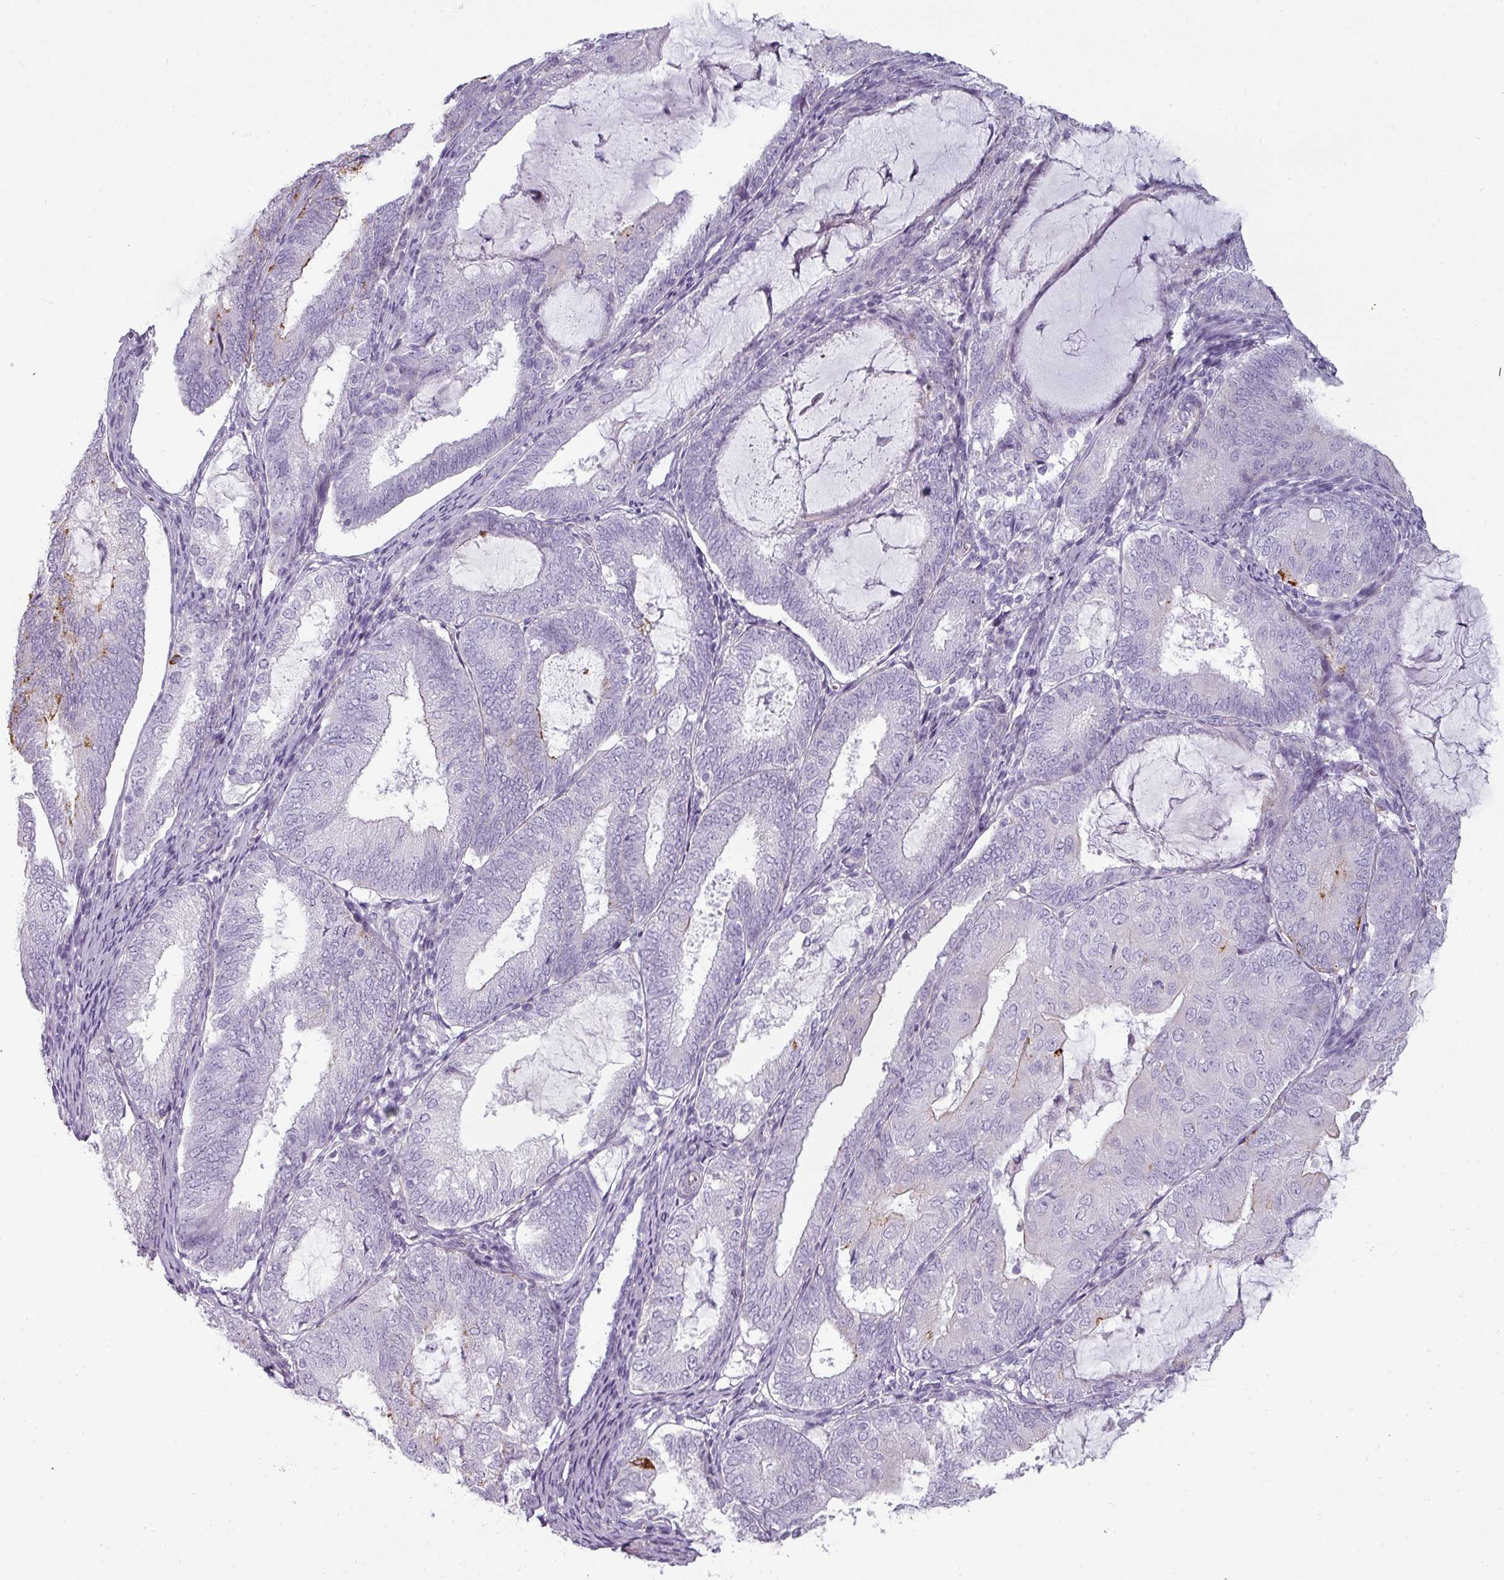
{"staining": {"intensity": "negative", "quantity": "none", "location": "none"}, "tissue": "endometrial cancer", "cell_type": "Tumor cells", "image_type": "cancer", "snomed": [{"axis": "morphology", "description": "Adenocarcinoma, NOS"}, {"axis": "topography", "description": "Endometrium"}], "caption": "Immunohistochemistry (IHC) of human endometrial cancer reveals no expression in tumor cells. The staining is performed using DAB (3,3'-diaminobenzidine) brown chromogen with nuclei counter-stained in using hematoxylin.", "gene": "ASB1", "patient": {"sex": "female", "age": 81}}